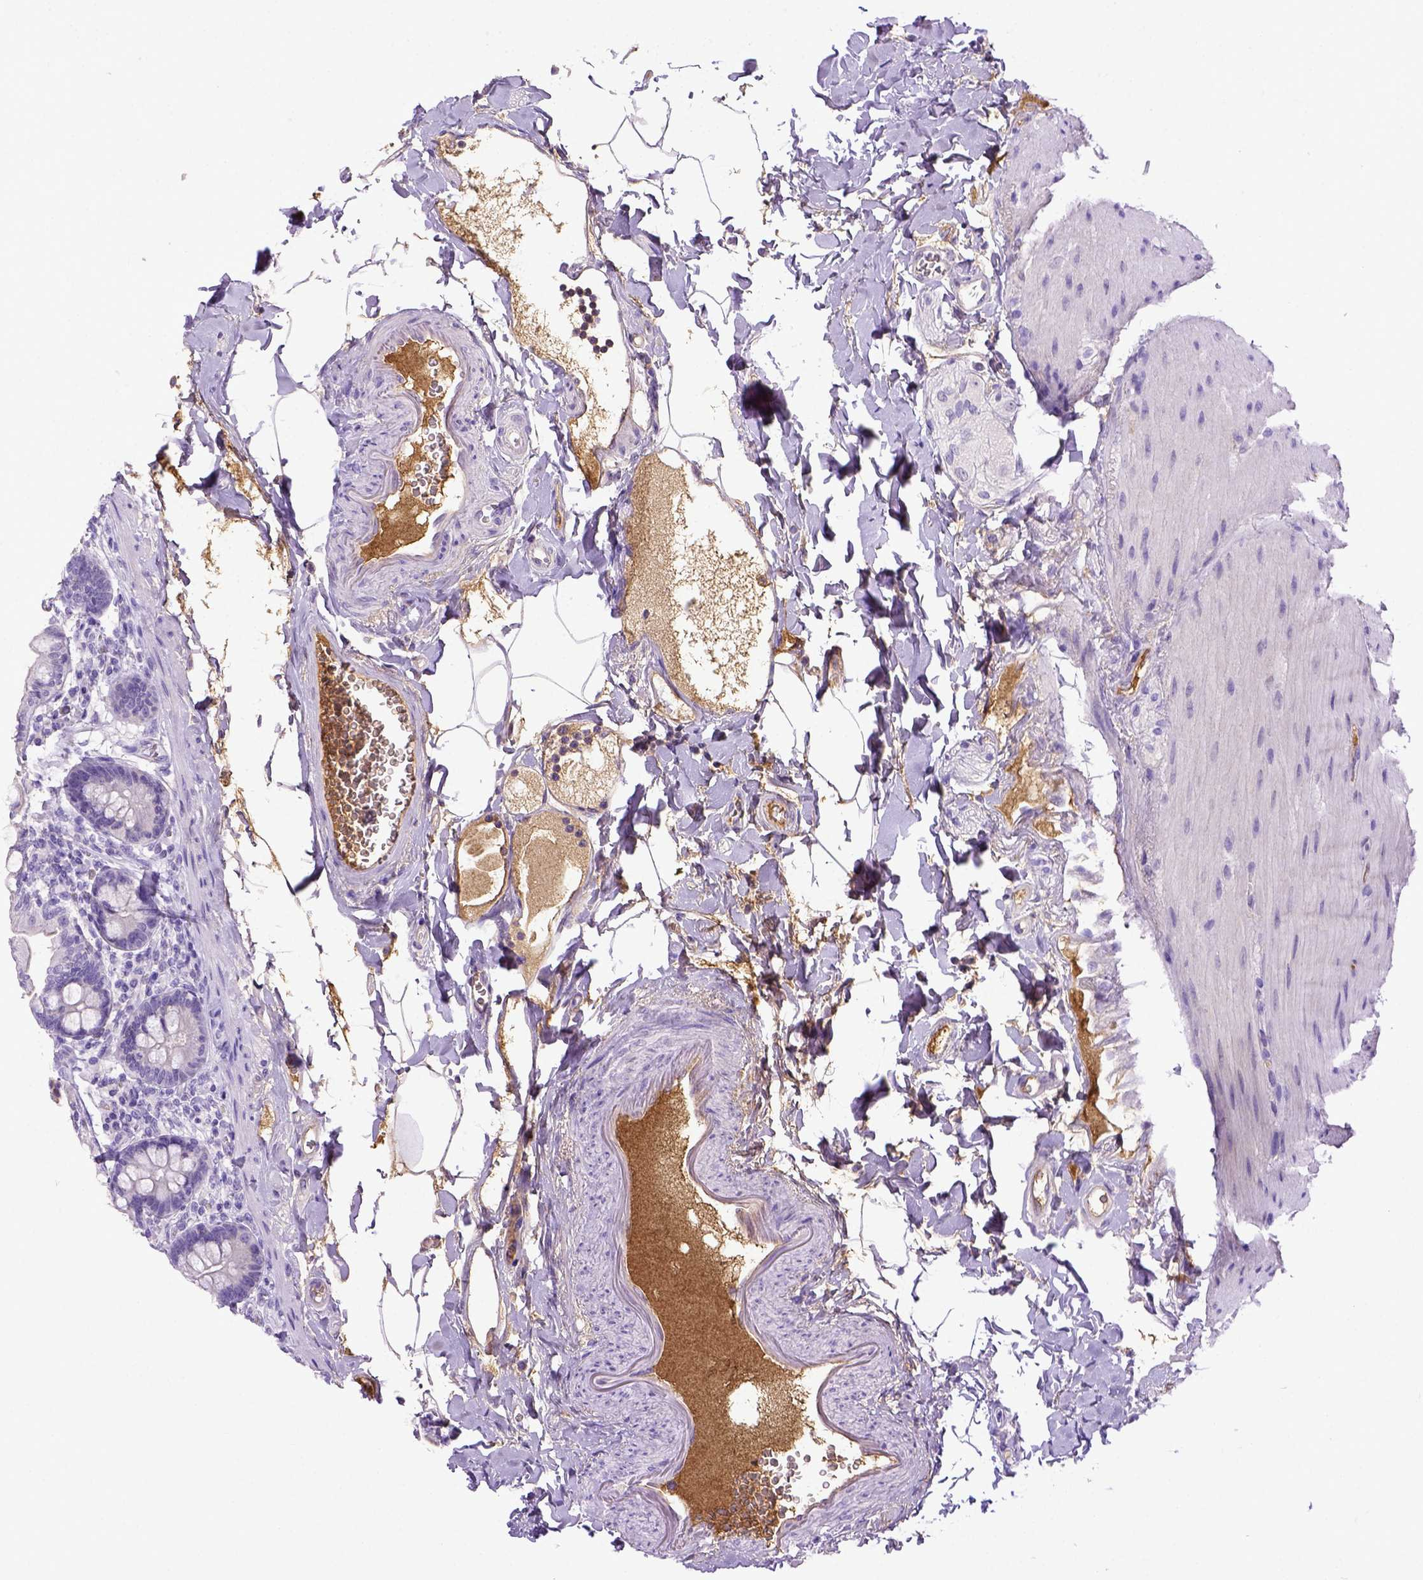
{"staining": {"intensity": "negative", "quantity": "none", "location": "none"}, "tissue": "small intestine", "cell_type": "Glandular cells", "image_type": "normal", "snomed": [{"axis": "morphology", "description": "Normal tissue, NOS"}, {"axis": "topography", "description": "Small intestine"}], "caption": "IHC of benign human small intestine reveals no expression in glandular cells. (Immunohistochemistry, brightfield microscopy, high magnification).", "gene": "ITIH4", "patient": {"sex": "female", "age": 56}}